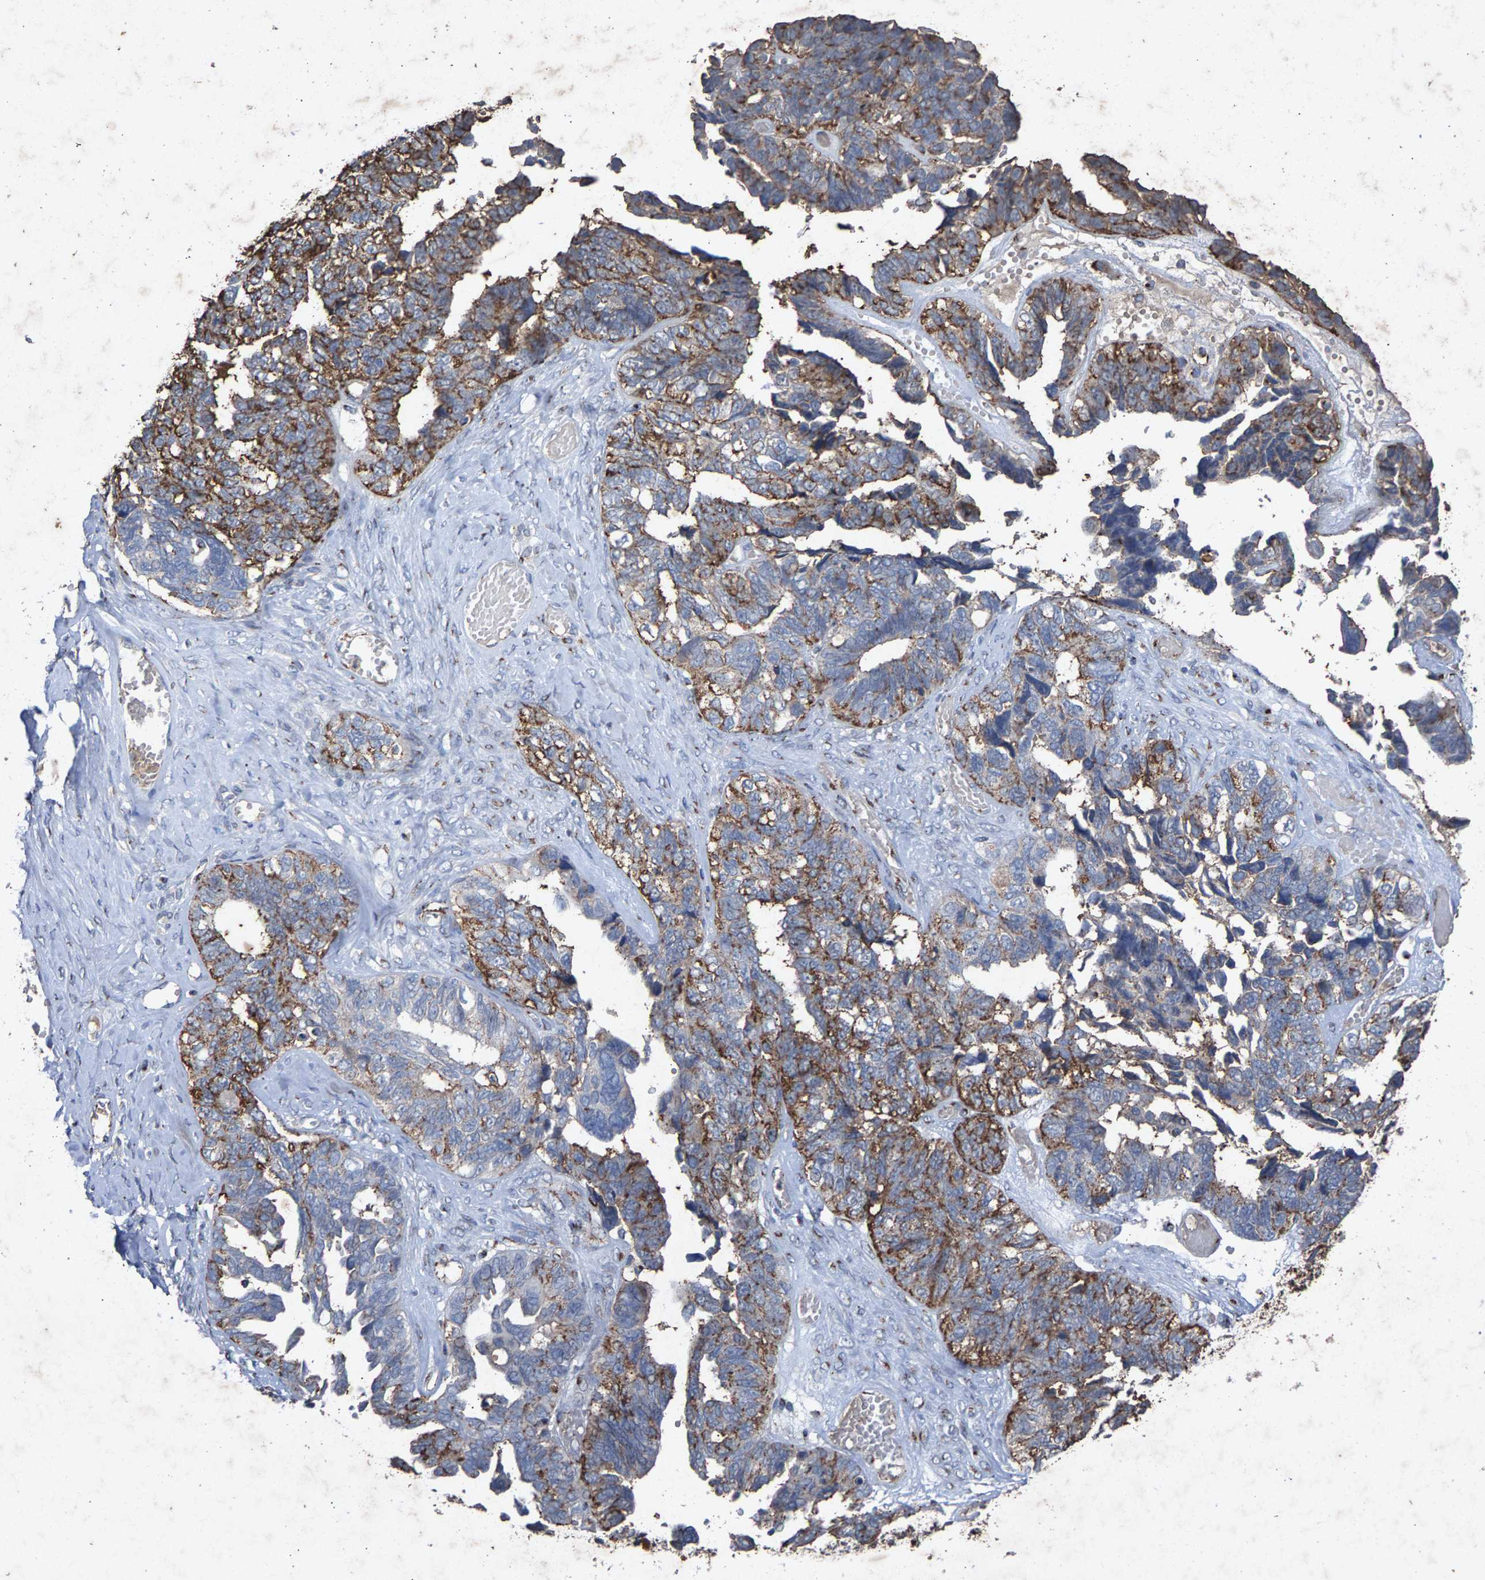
{"staining": {"intensity": "moderate", "quantity": ">75%", "location": "cytoplasmic/membranous"}, "tissue": "ovarian cancer", "cell_type": "Tumor cells", "image_type": "cancer", "snomed": [{"axis": "morphology", "description": "Cystadenocarcinoma, serous, NOS"}, {"axis": "topography", "description": "Ovary"}], "caption": "The image shows a brown stain indicating the presence of a protein in the cytoplasmic/membranous of tumor cells in ovarian serous cystadenocarcinoma.", "gene": "MAN2A1", "patient": {"sex": "female", "age": 79}}